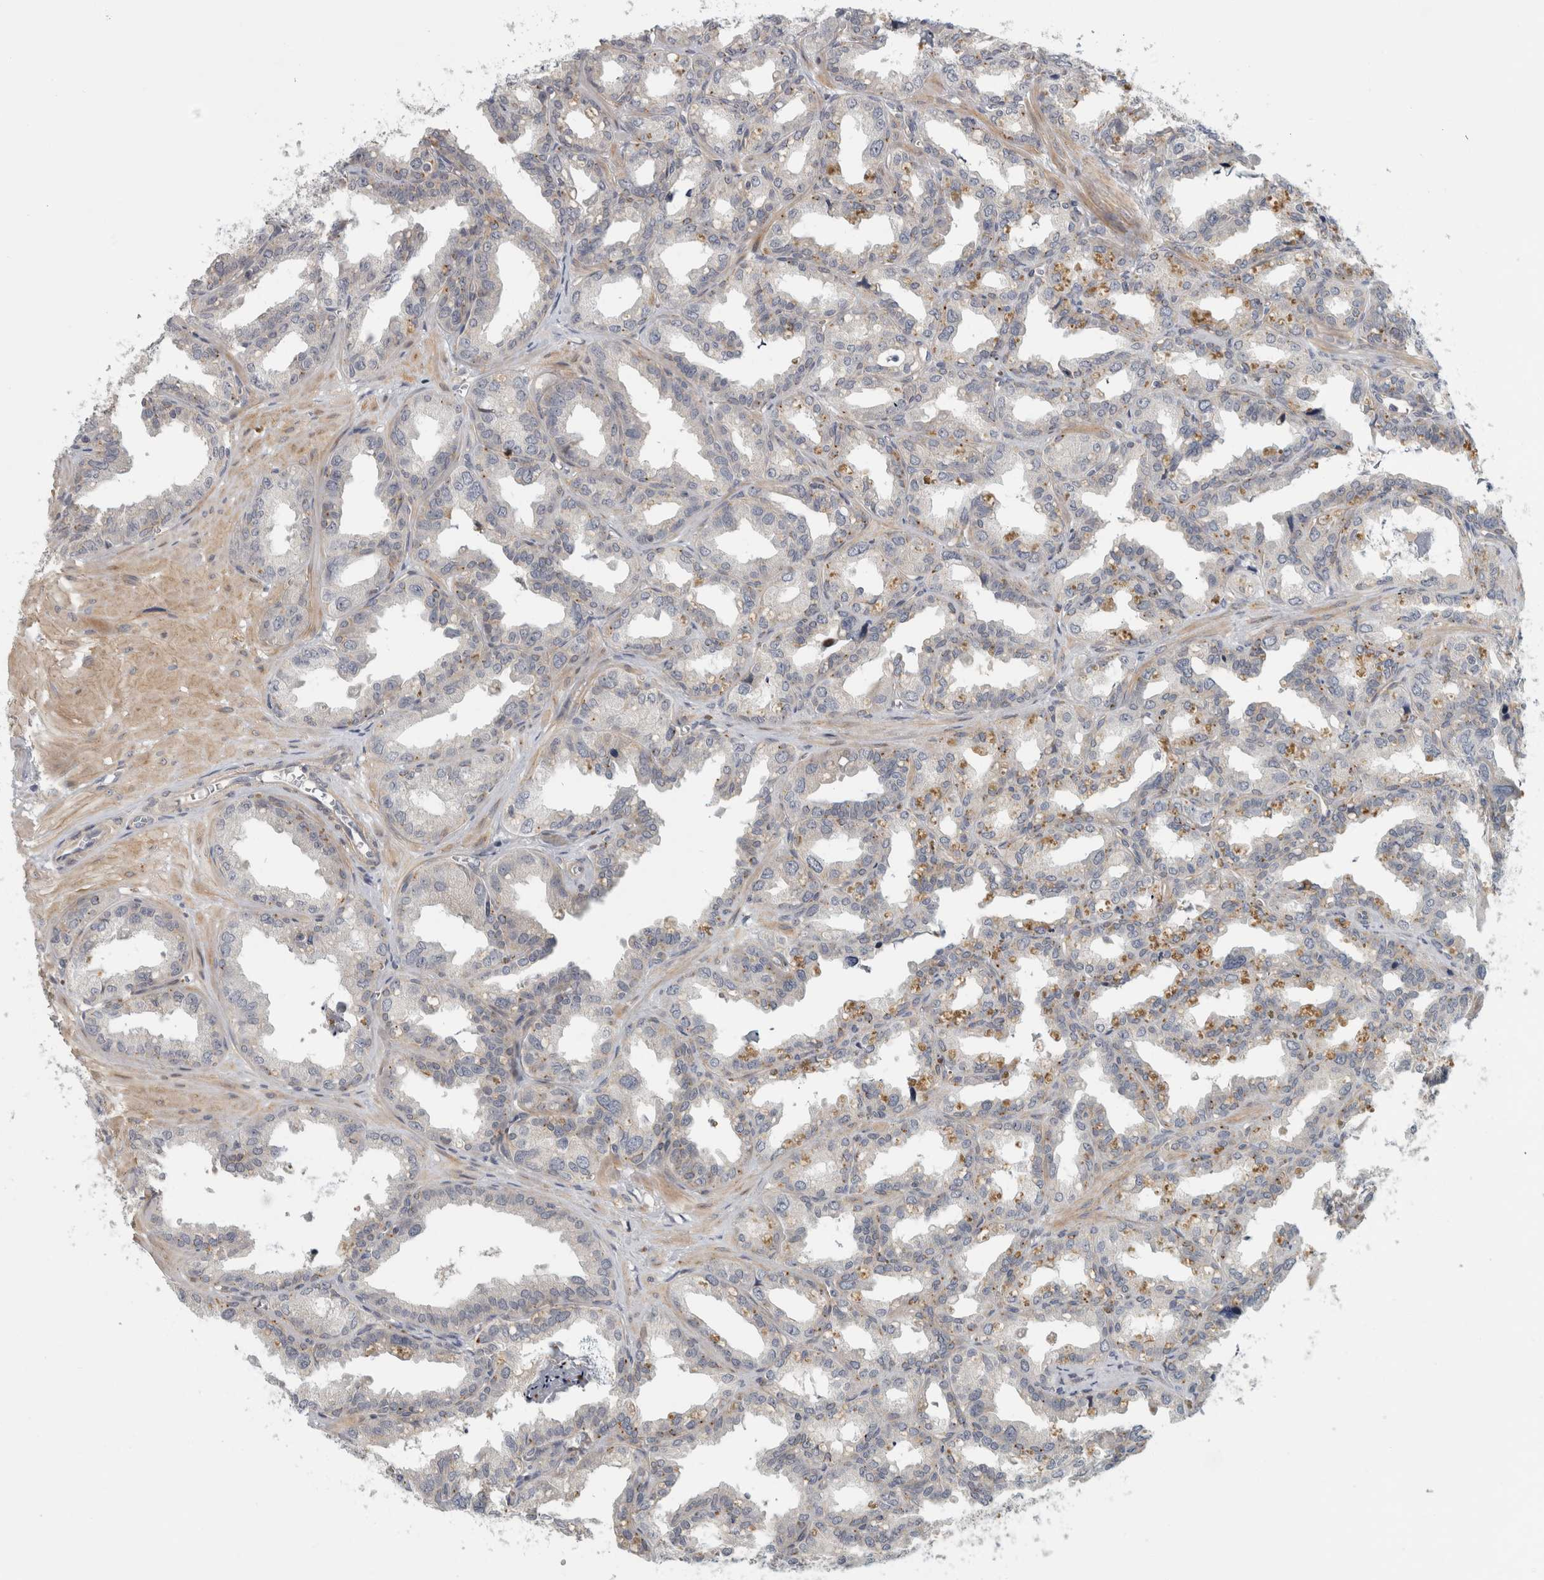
{"staining": {"intensity": "weak", "quantity": "<25%", "location": "cytoplasmic/membranous"}, "tissue": "seminal vesicle", "cell_type": "Glandular cells", "image_type": "normal", "snomed": [{"axis": "morphology", "description": "Normal tissue, NOS"}, {"axis": "topography", "description": "Prostate"}, {"axis": "topography", "description": "Seminal veicle"}], "caption": "High magnification brightfield microscopy of benign seminal vesicle stained with DAB (brown) and counterstained with hematoxylin (blue): glandular cells show no significant positivity.", "gene": "ZNF804B", "patient": {"sex": "male", "age": 51}}